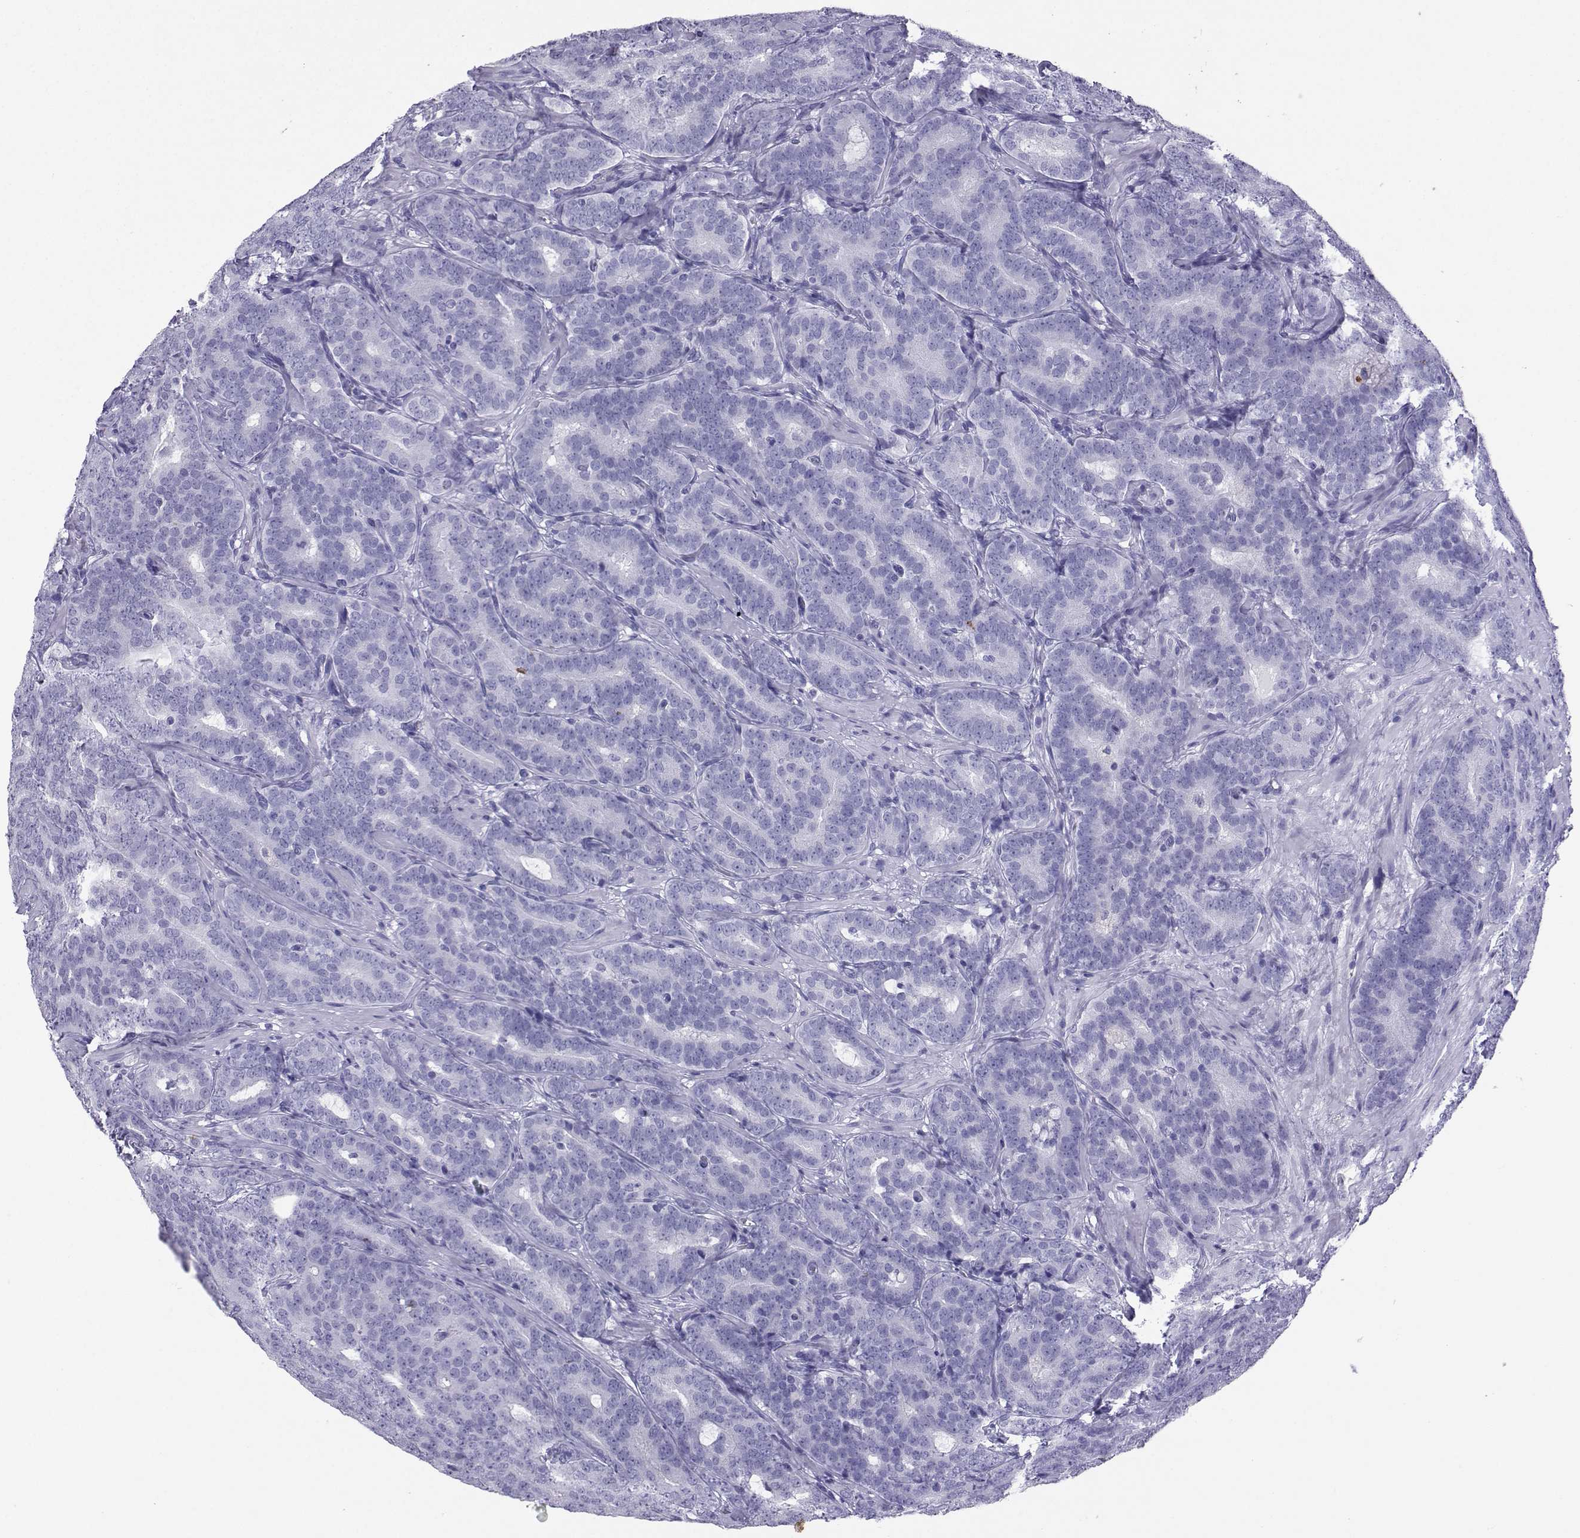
{"staining": {"intensity": "negative", "quantity": "none", "location": "none"}, "tissue": "prostate cancer", "cell_type": "Tumor cells", "image_type": "cancer", "snomed": [{"axis": "morphology", "description": "Adenocarcinoma, NOS"}, {"axis": "topography", "description": "Prostate"}], "caption": "Immunohistochemical staining of human adenocarcinoma (prostate) displays no significant positivity in tumor cells.", "gene": "LORICRIN", "patient": {"sex": "male", "age": 71}}